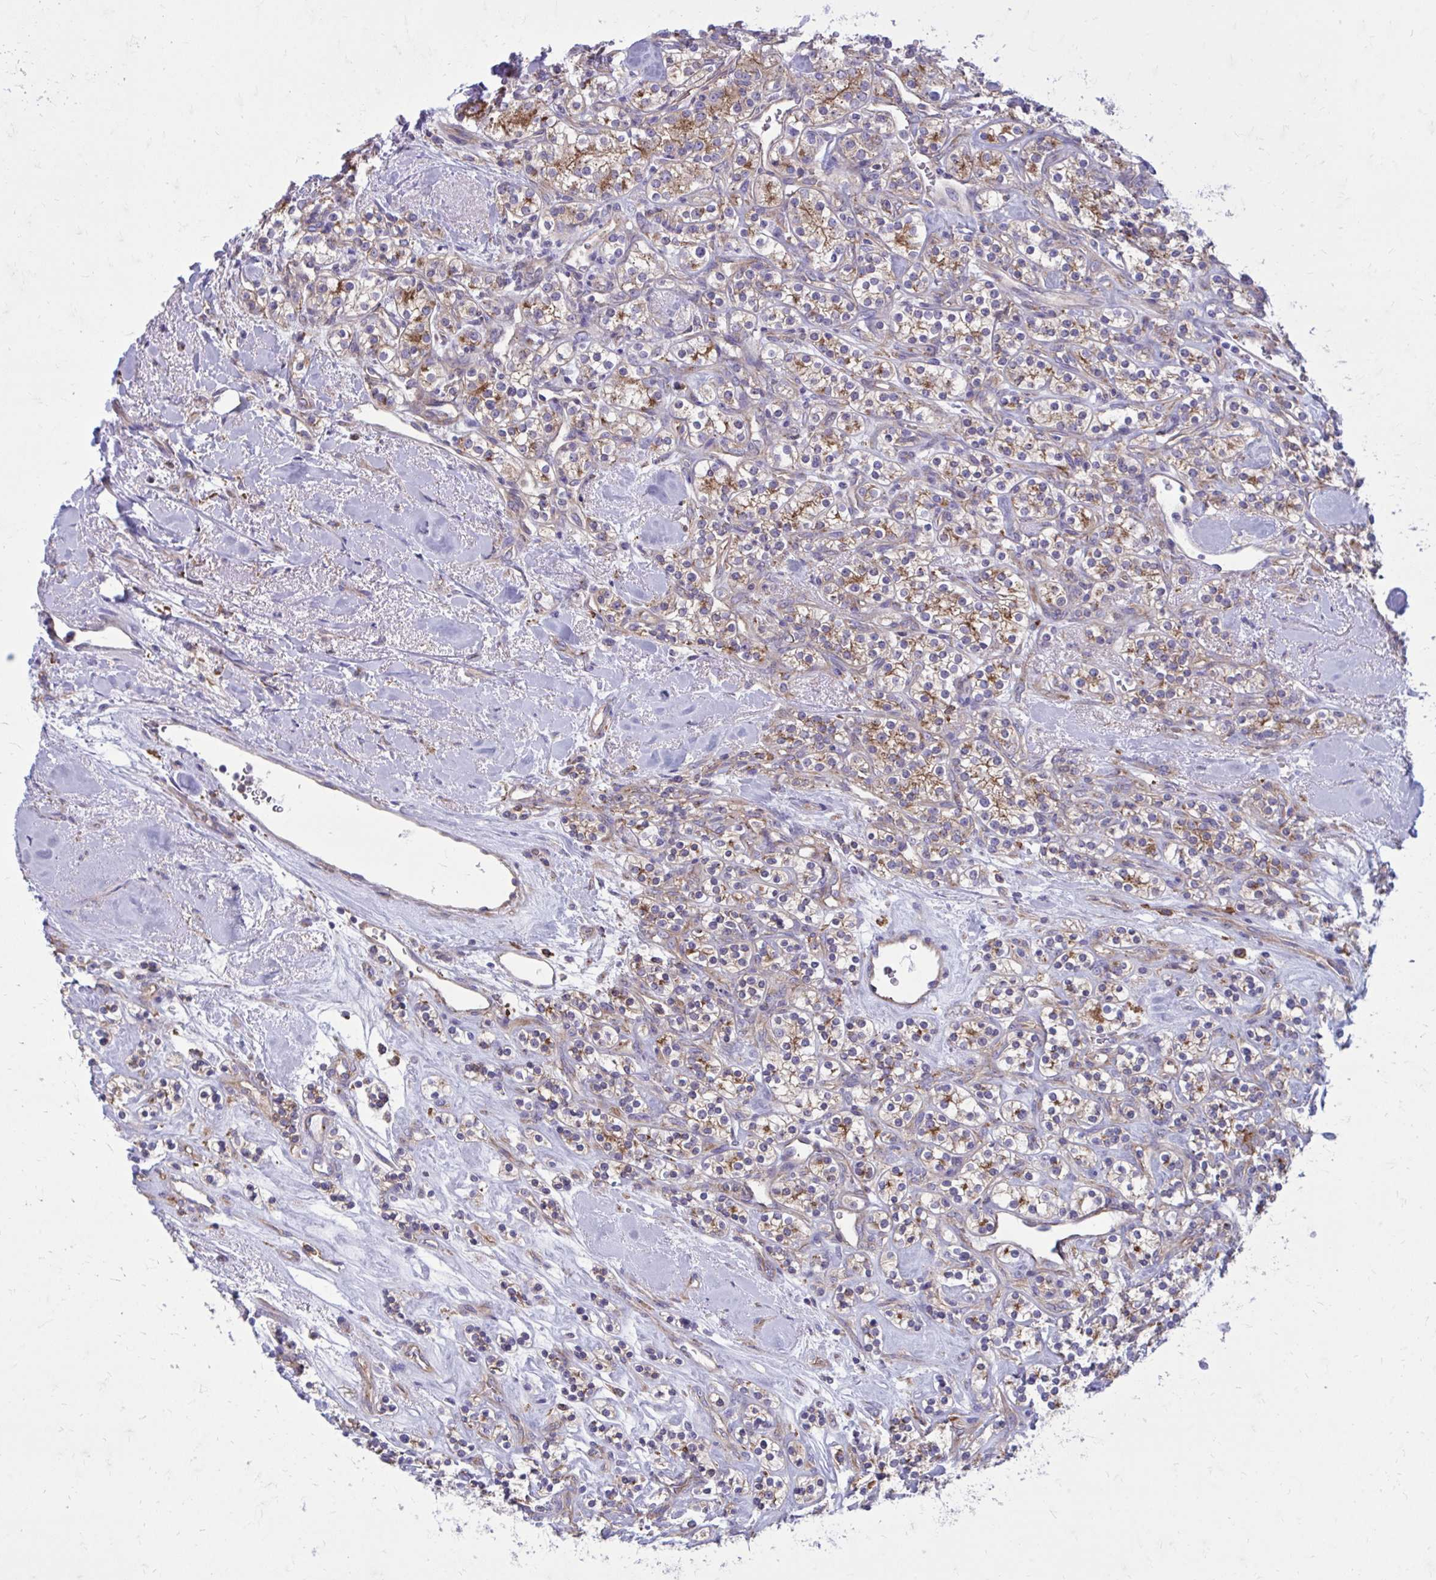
{"staining": {"intensity": "weak", "quantity": "25%-75%", "location": "cytoplasmic/membranous"}, "tissue": "renal cancer", "cell_type": "Tumor cells", "image_type": "cancer", "snomed": [{"axis": "morphology", "description": "Adenocarcinoma, NOS"}, {"axis": "topography", "description": "Kidney"}], "caption": "About 25%-75% of tumor cells in renal adenocarcinoma demonstrate weak cytoplasmic/membranous protein staining as visualized by brown immunohistochemical staining.", "gene": "CLTA", "patient": {"sex": "male", "age": 77}}